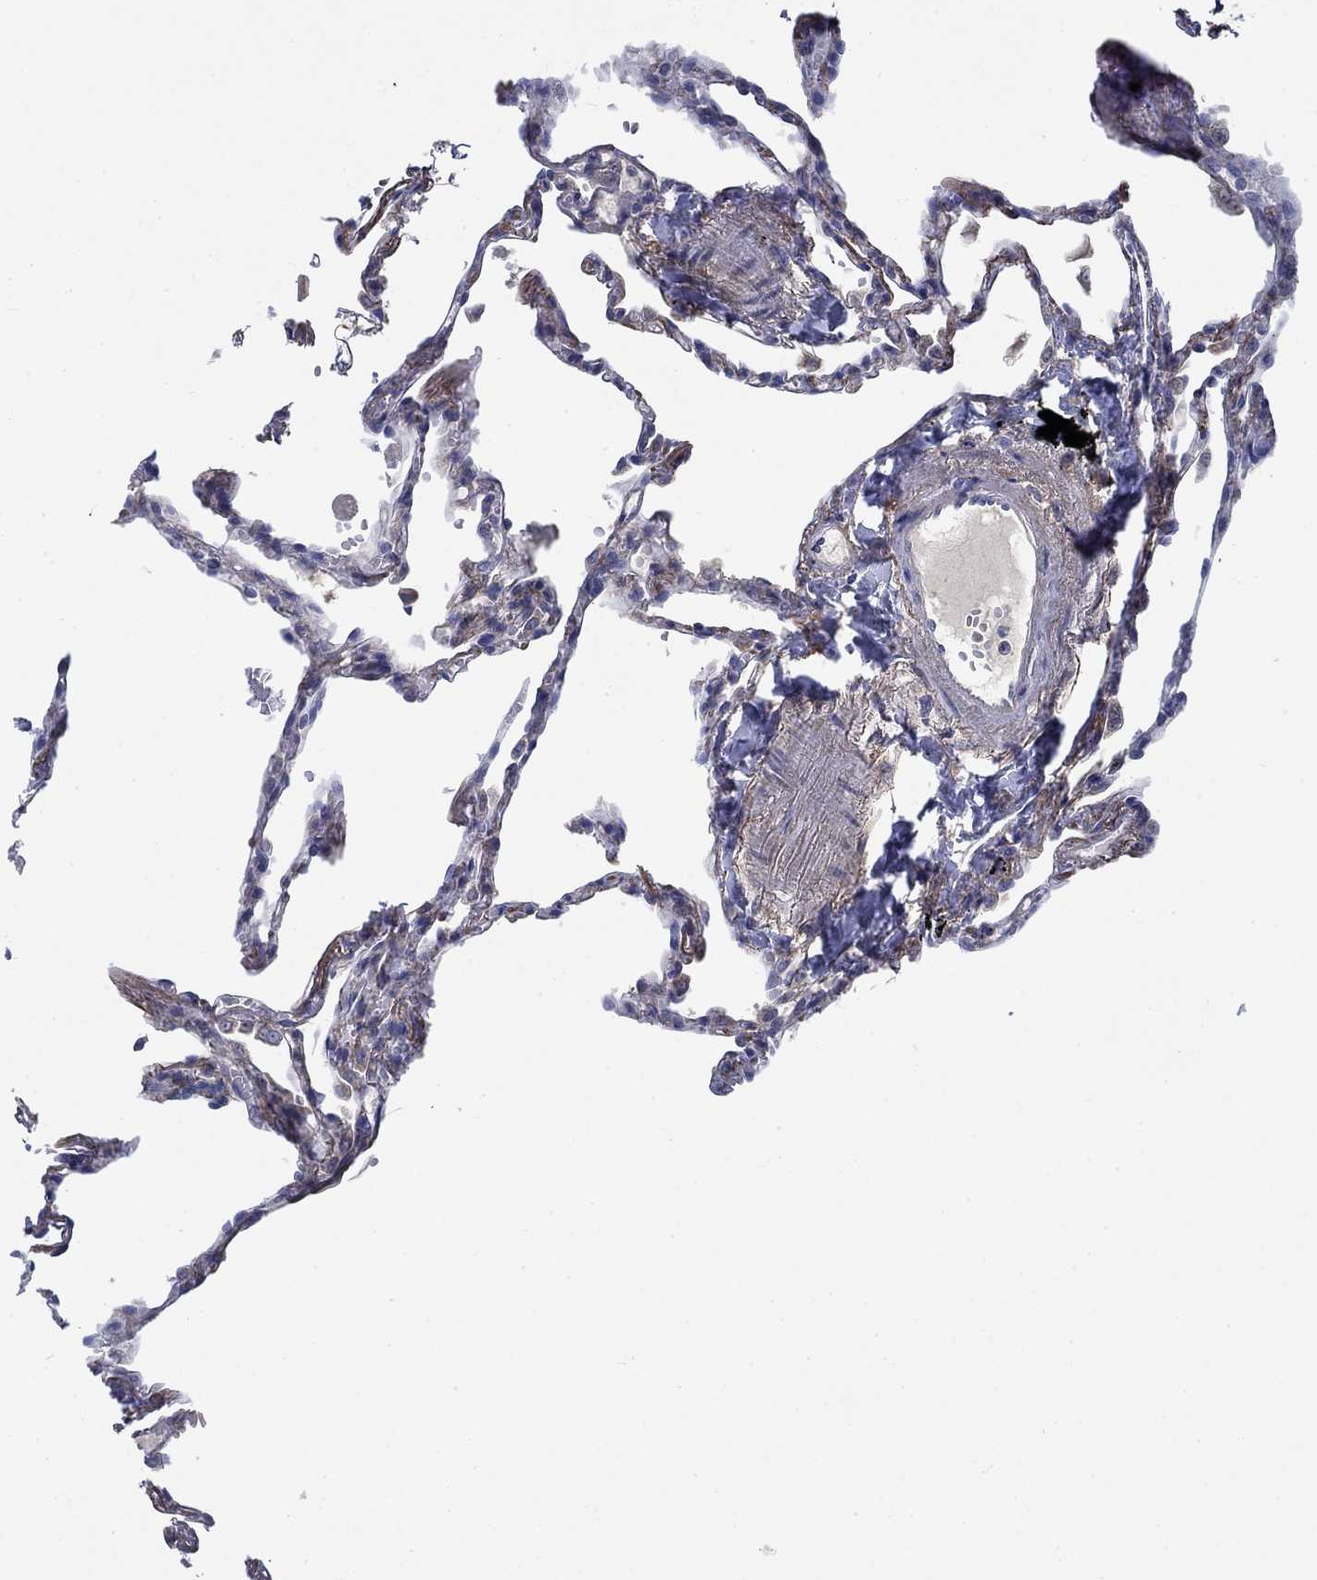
{"staining": {"intensity": "negative", "quantity": "none", "location": "none"}, "tissue": "lung", "cell_type": "Alveolar cells", "image_type": "normal", "snomed": [{"axis": "morphology", "description": "Normal tissue, NOS"}, {"axis": "topography", "description": "Lung"}], "caption": "The immunohistochemistry micrograph has no significant expression in alveolar cells of lung. (Immunohistochemistry (ihc), brightfield microscopy, high magnification).", "gene": "MMP24", "patient": {"sex": "male", "age": 78}}